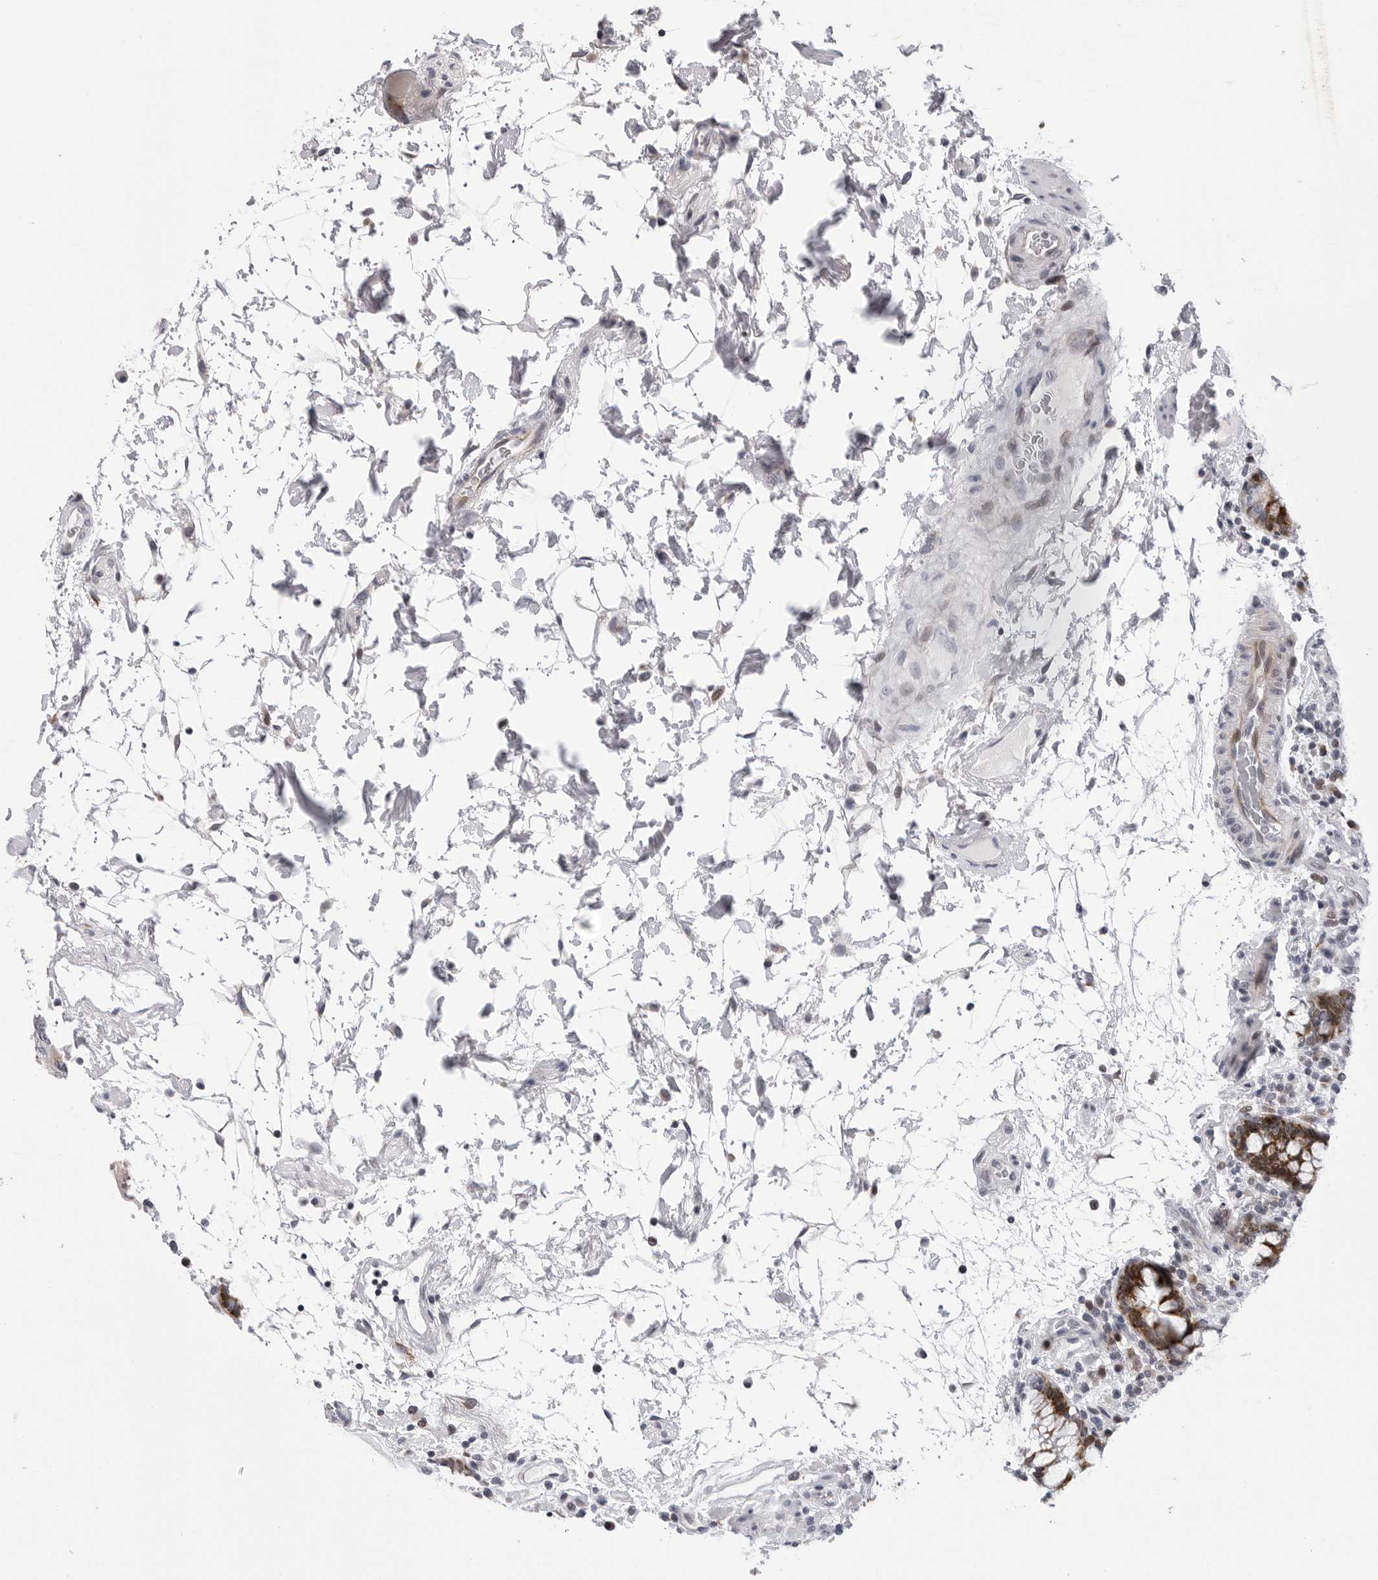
{"staining": {"intensity": "negative", "quantity": "none", "location": "none"}, "tissue": "colon", "cell_type": "Endothelial cells", "image_type": "normal", "snomed": [{"axis": "morphology", "description": "Normal tissue, NOS"}, {"axis": "topography", "description": "Colon"}], "caption": "IHC image of normal colon: colon stained with DAB exhibits no significant protein expression in endothelial cells. (DAB IHC with hematoxylin counter stain).", "gene": "CDK20", "patient": {"sex": "female", "age": 79}}